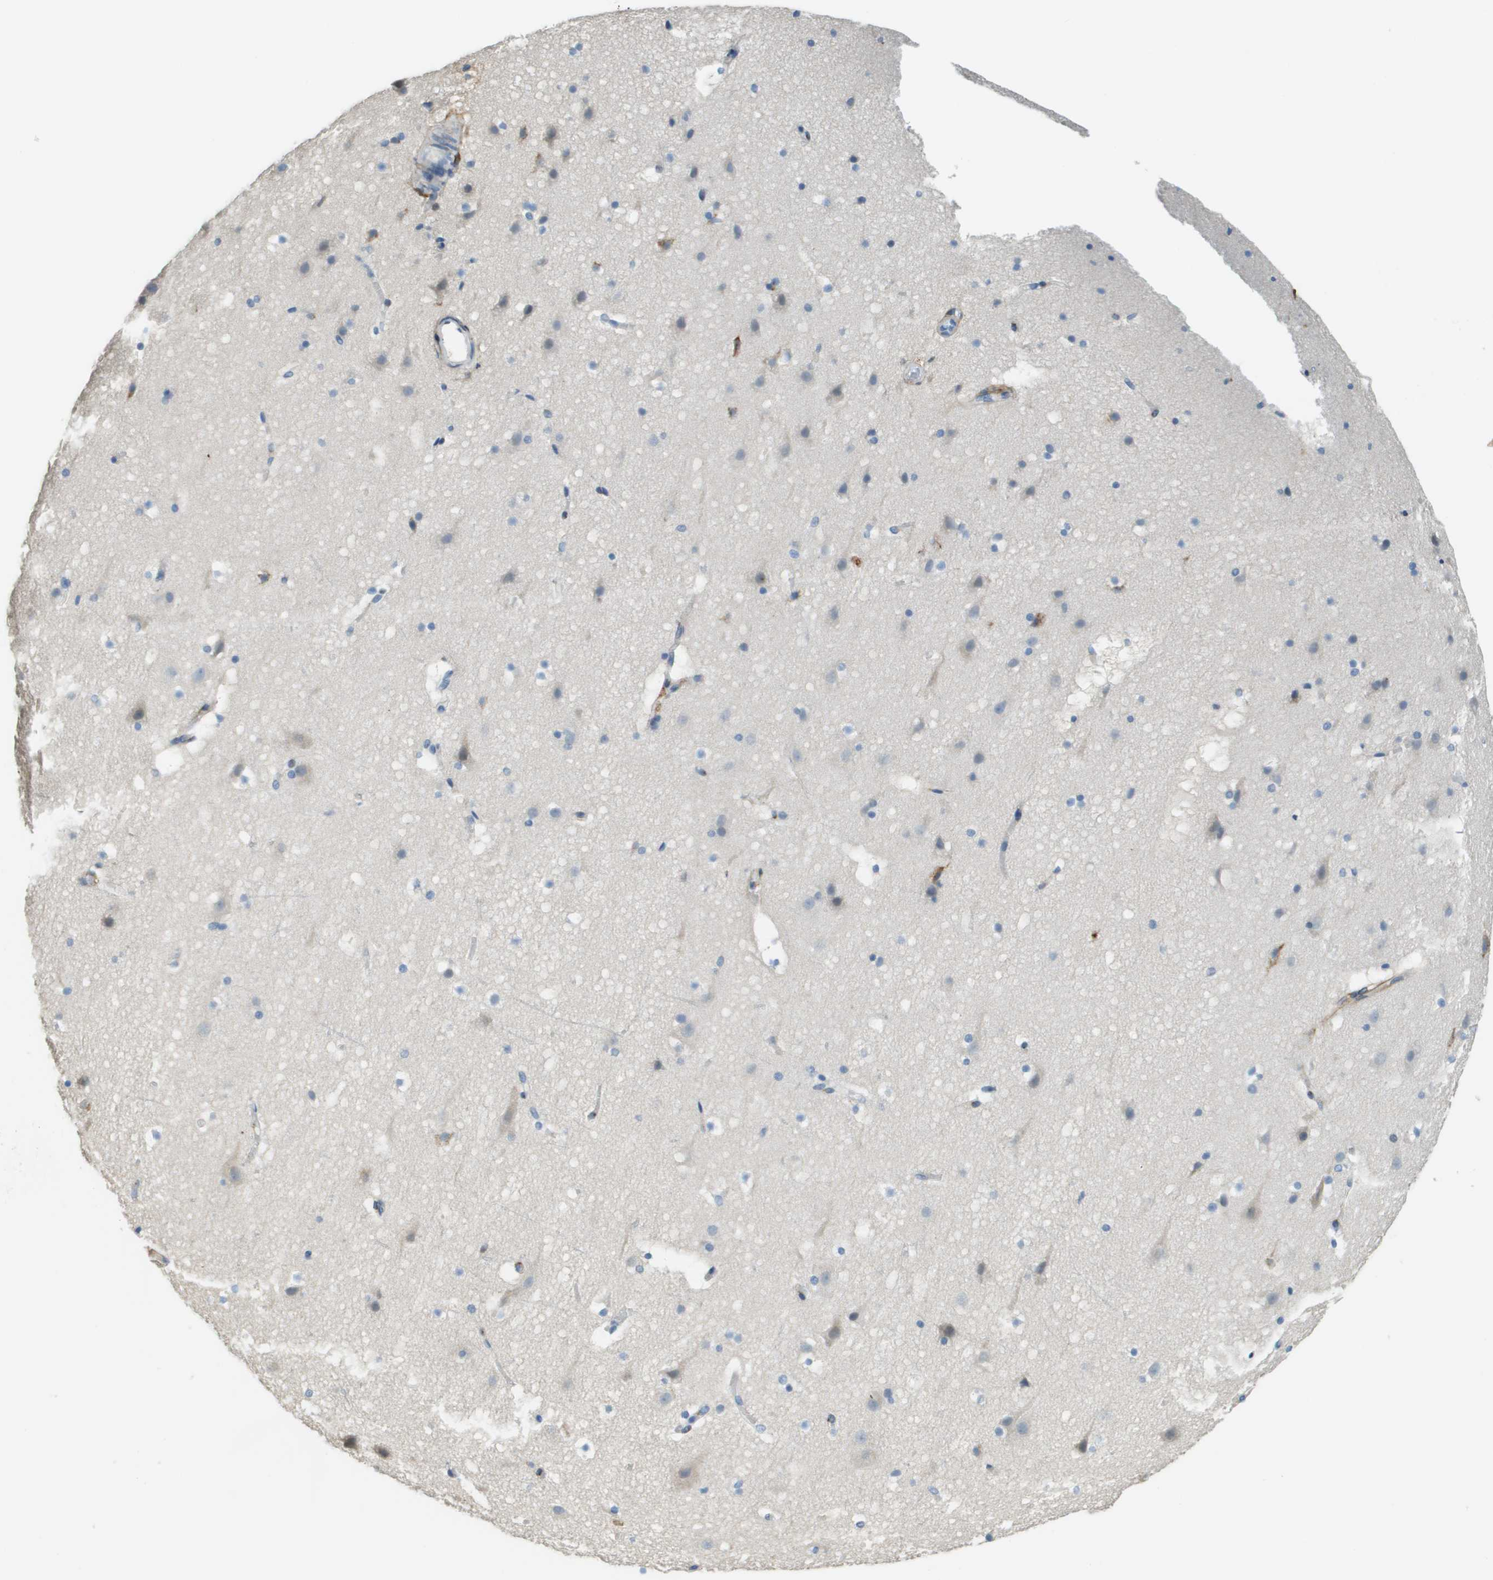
{"staining": {"intensity": "negative", "quantity": "none", "location": "none"}, "tissue": "cerebral cortex", "cell_type": "Endothelial cells", "image_type": "normal", "snomed": [{"axis": "morphology", "description": "Normal tissue, NOS"}, {"axis": "topography", "description": "Cerebral cortex"}], "caption": "Endothelial cells show no significant protein positivity in normal cerebral cortex. Nuclei are stained in blue.", "gene": "DCN", "patient": {"sex": "male", "age": 45}}